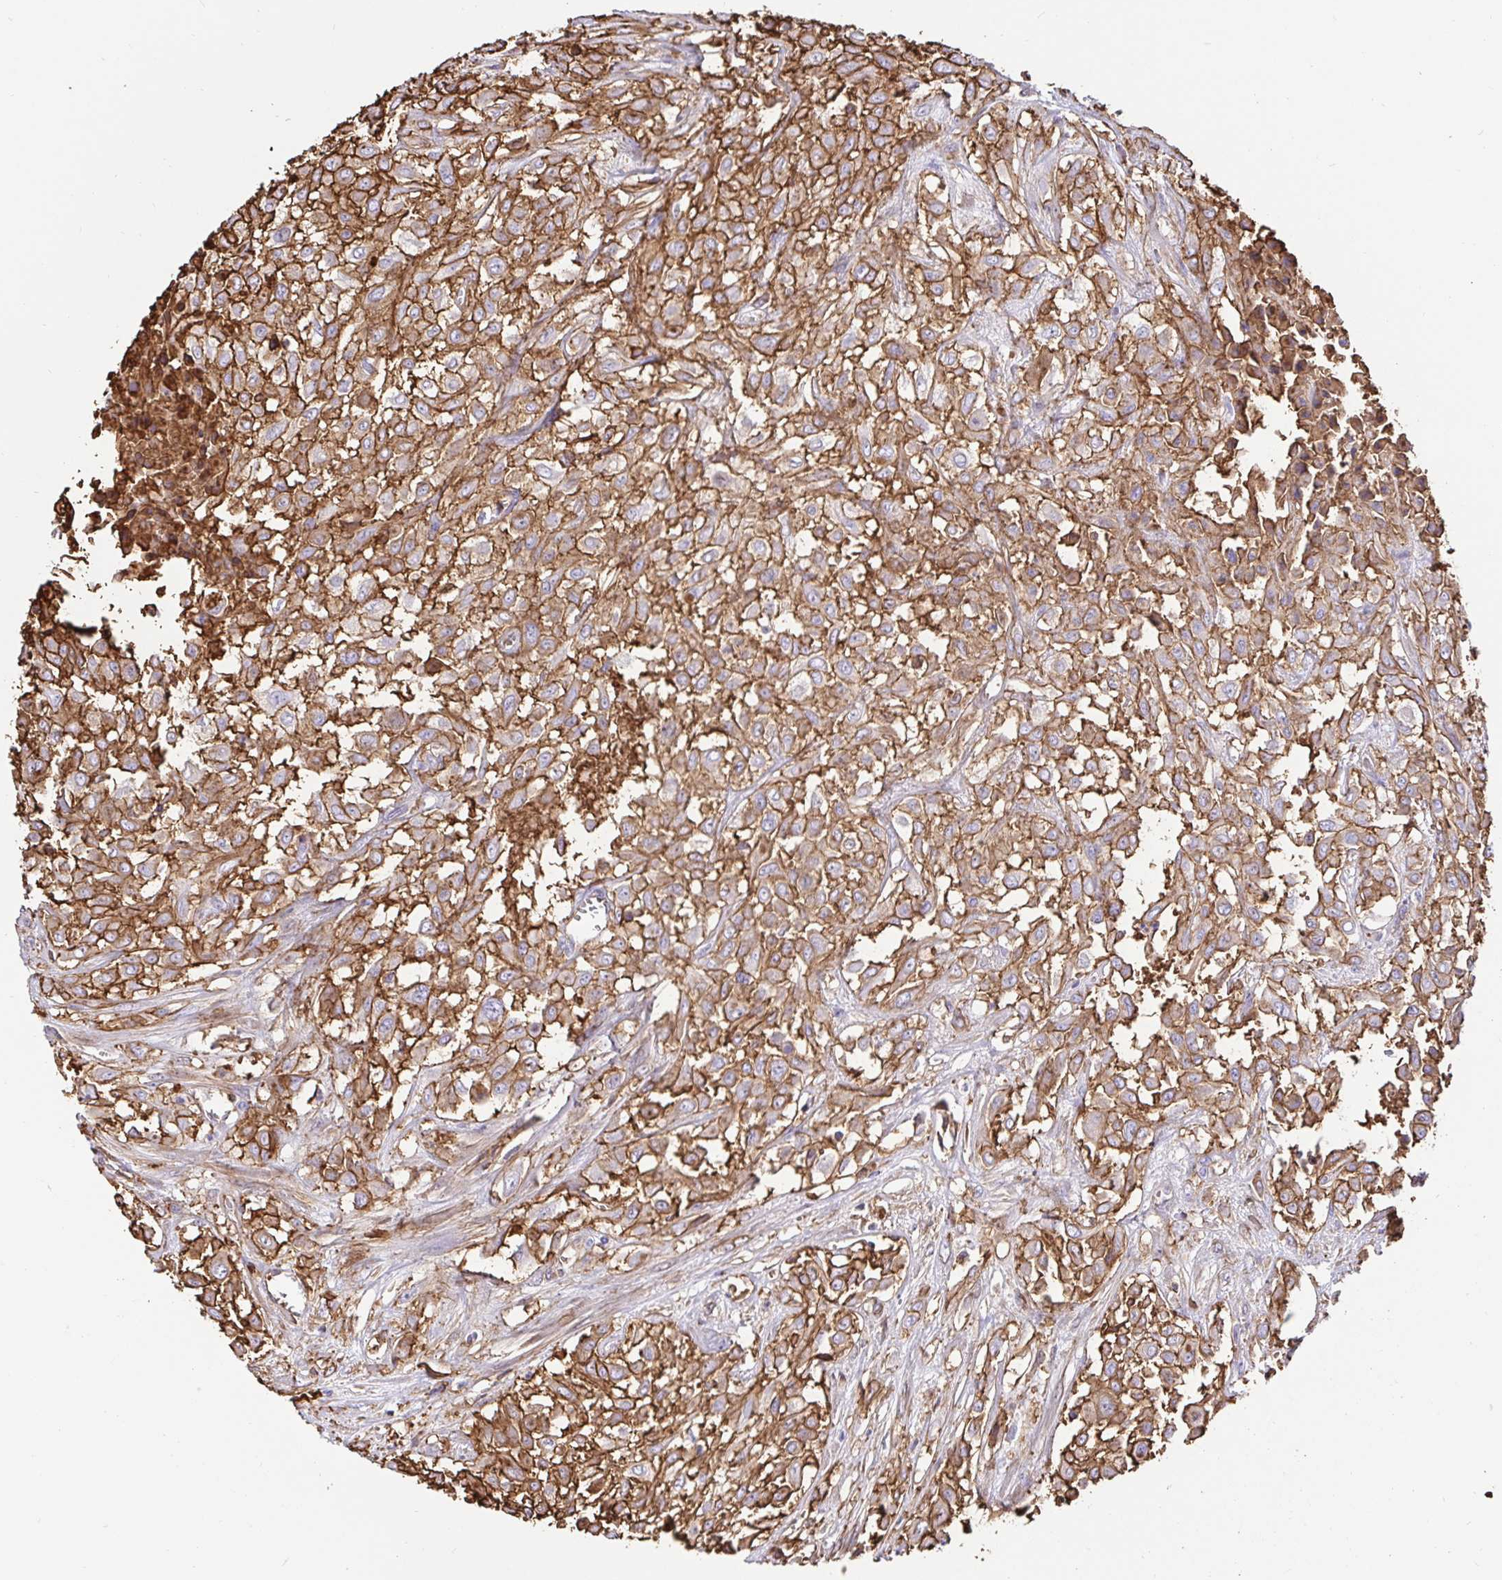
{"staining": {"intensity": "strong", "quantity": ">75%", "location": "cytoplasmic/membranous"}, "tissue": "urothelial cancer", "cell_type": "Tumor cells", "image_type": "cancer", "snomed": [{"axis": "morphology", "description": "Urothelial carcinoma, High grade"}, {"axis": "topography", "description": "Urinary bladder"}], "caption": "The immunohistochemical stain highlights strong cytoplasmic/membranous staining in tumor cells of urothelial carcinoma (high-grade) tissue.", "gene": "ANXA2", "patient": {"sex": "male", "age": 57}}